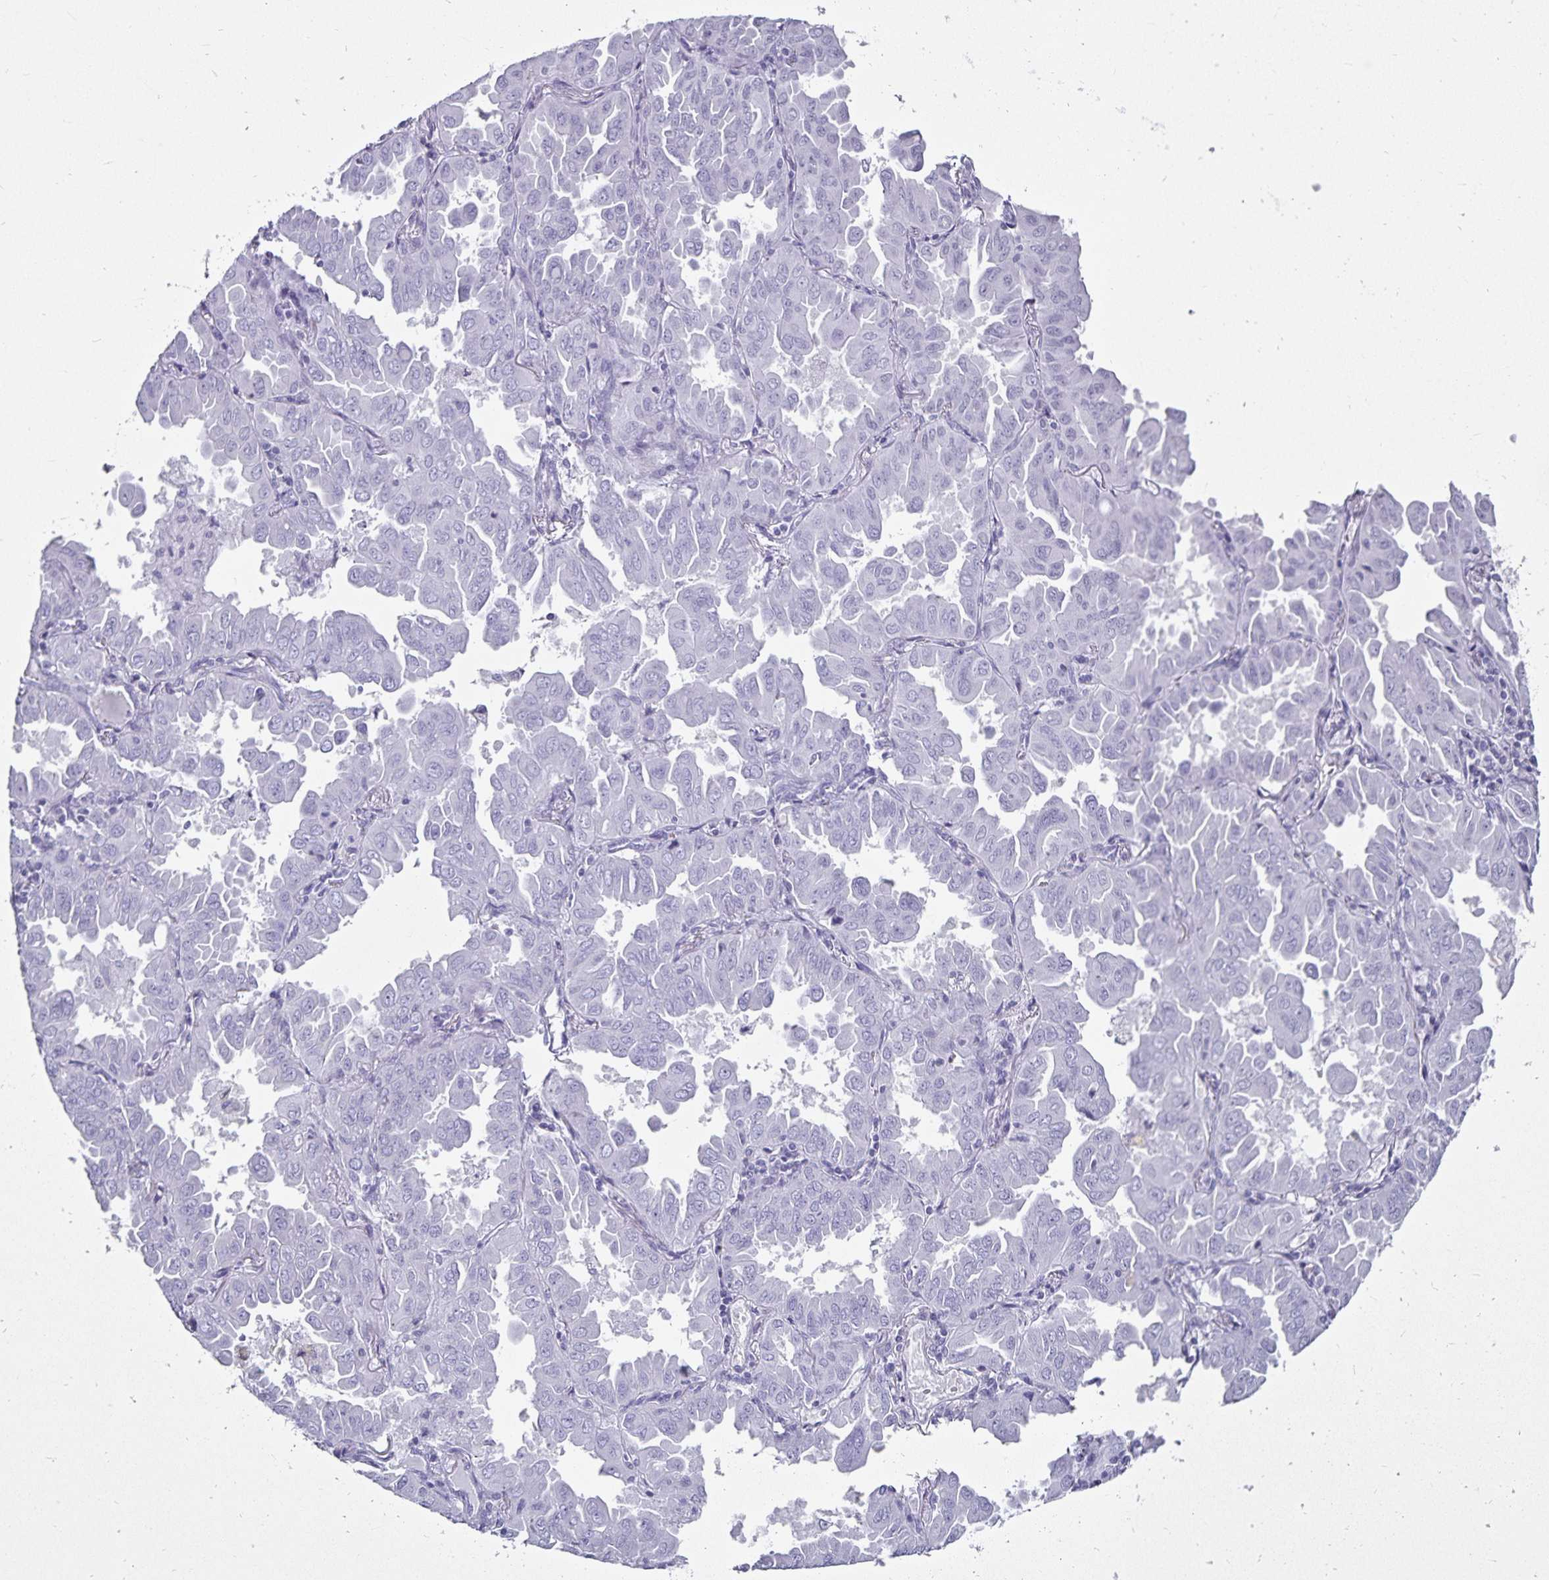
{"staining": {"intensity": "negative", "quantity": "none", "location": "none"}, "tissue": "lung cancer", "cell_type": "Tumor cells", "image_type": "cancer", "snomed": [{"axis": "morphology", "description": "Adenocarcinoma, NOS"}, {"axis": "topography", "description": "Lung"}], "caption": "Tumor cells are negative for brown protein staining in lung cancer. The staining is performed using DAB brown chromogen with nuclei counter-stained in using hematoxylin.", "gene": "DEFA6", "patient": {"sex": "male", "age": 64}}